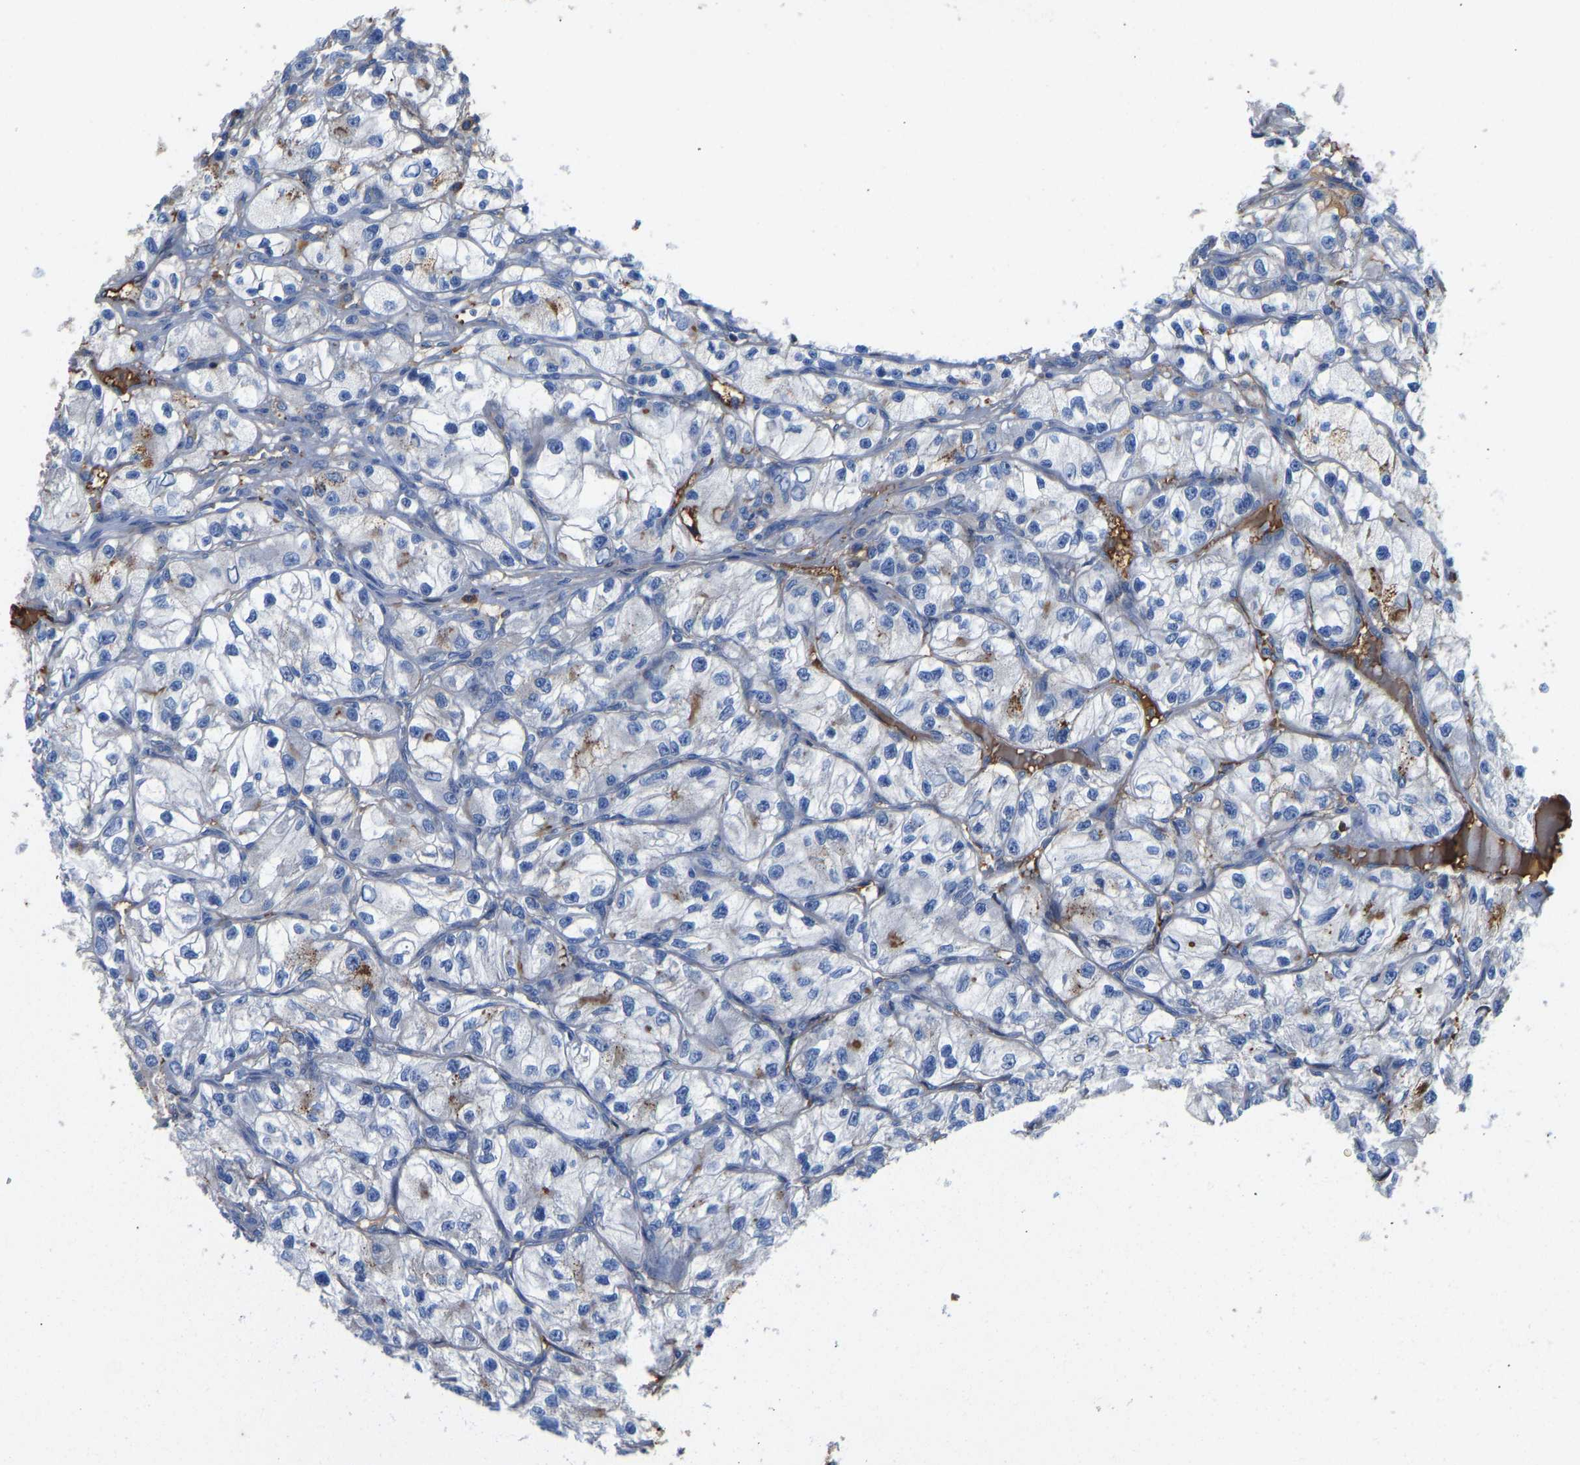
{"staining": {"intensity": "moderate", "quantity": "<25%", "location": "cytoplasmic/membranous"}, "tissue": "renal cancer", "cell_type": "Tumor cells", "image_type": "cancer", "snomed": [{"axis": "morphology", "description": "Adenocarcinoma, NOS"}, {"axis": "topography", "description": "Kidney"}], "caption": "IHC of adenocarcinoma (renal) displays low levels of moderate cytoplasmic/membranous positivity in about <25% of tumor cells.", "gene": "HSPG2", "patient": {"sex": "female", "age": 57}}